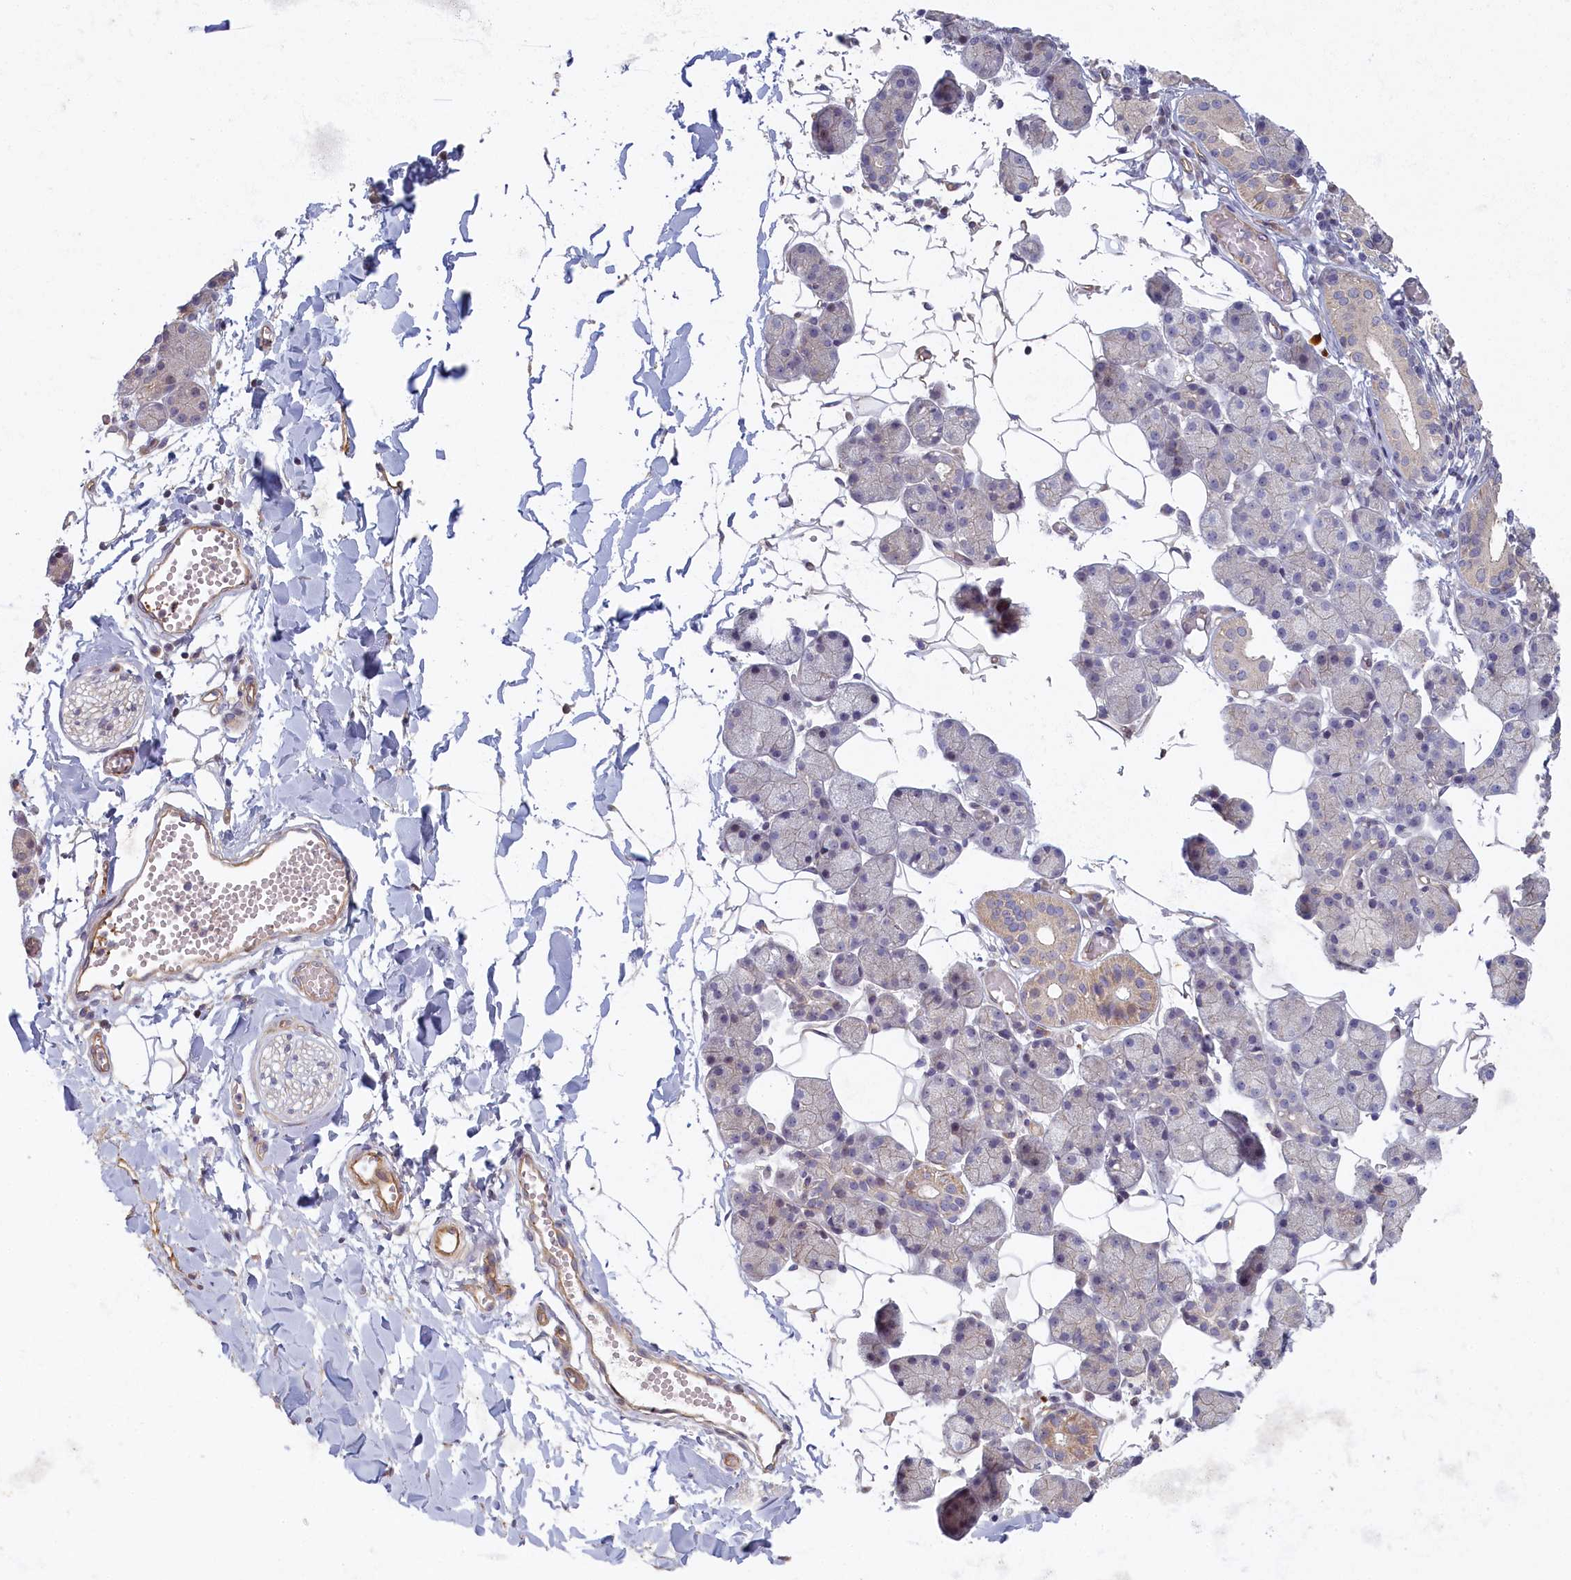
{"staining": {"intensity": "moderate", "quantity": "<25%", "location": "cytoplasmic/membranous"}, "tissue": "salivary gland", "cell_type": "Glandular cells", "image_type": "normal", "snomed": [{"axis": "morphology", "description": "Normal tissue, NOS"}, {"axis": "topography", "description": "Salivary gland"}], "caption": "Glandular cells reveal low levels of moderate cytoplasmic/membranous staining in approximately <25% of cells in normal salivary gland.", "gene": "INTS4", "patient": {"sex": "female", "age": 33}}